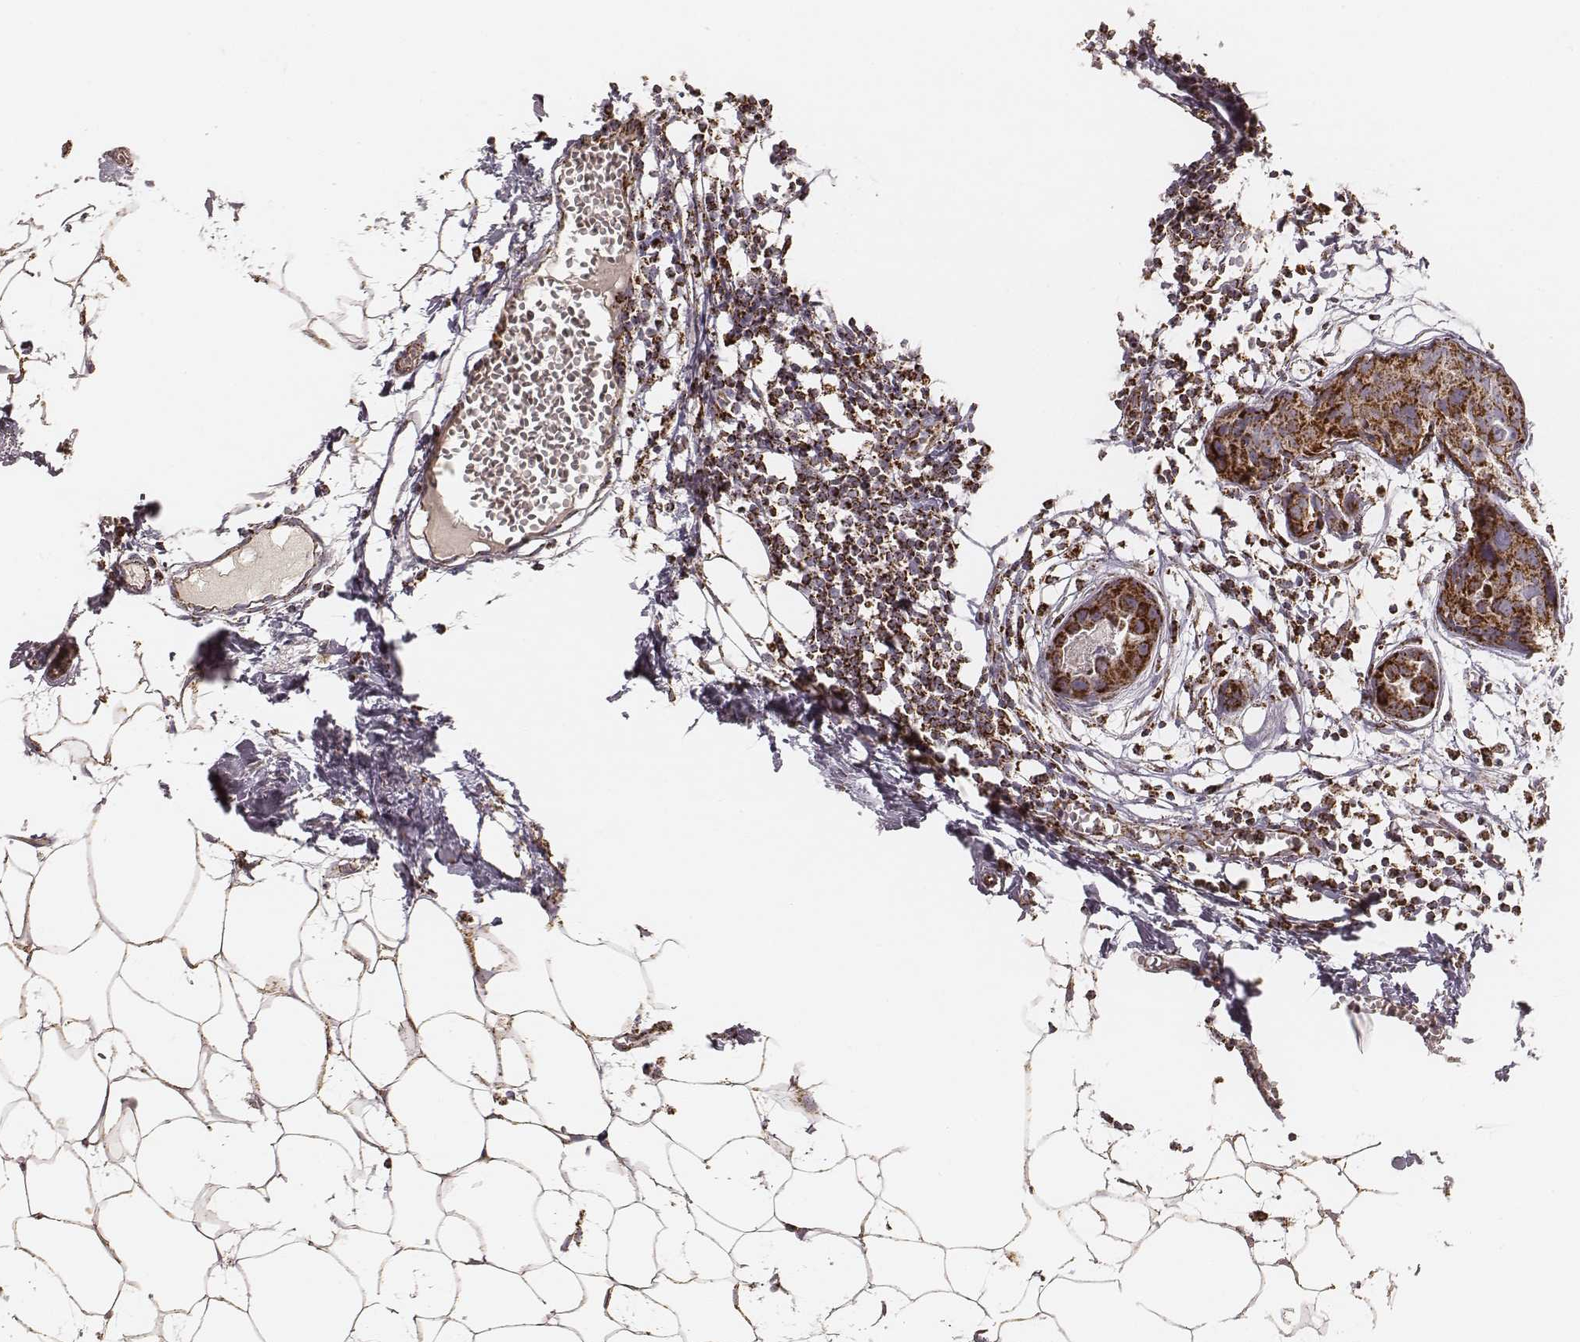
{"staining": {"intensity": "strong", "quantity": ">75%", "location": "cytoplasmic/membranous"}, "tissue": "breast cancer", "cell_type": "Tumor cells", "image_type": "cancer", "snomed": [{"axis": "morphology", "description": "Duct carcinoma"}, {"axis": "topography", "description": "Breast"}], "caption": "Immunohistochemistry (IHC) (DAB) staining of human breast cancer (infiltrating ductal carcinoma) demonstrates strong cytoplasmic/membranous protein staining in approximately >75% of tumor cells. The staining is performed using DAB brown chromogen to label protein expression. The nuclei are counter-stained blue using hematoxylin.", "gene": "CS", "patient": {"sex": "female", "age": 38}}